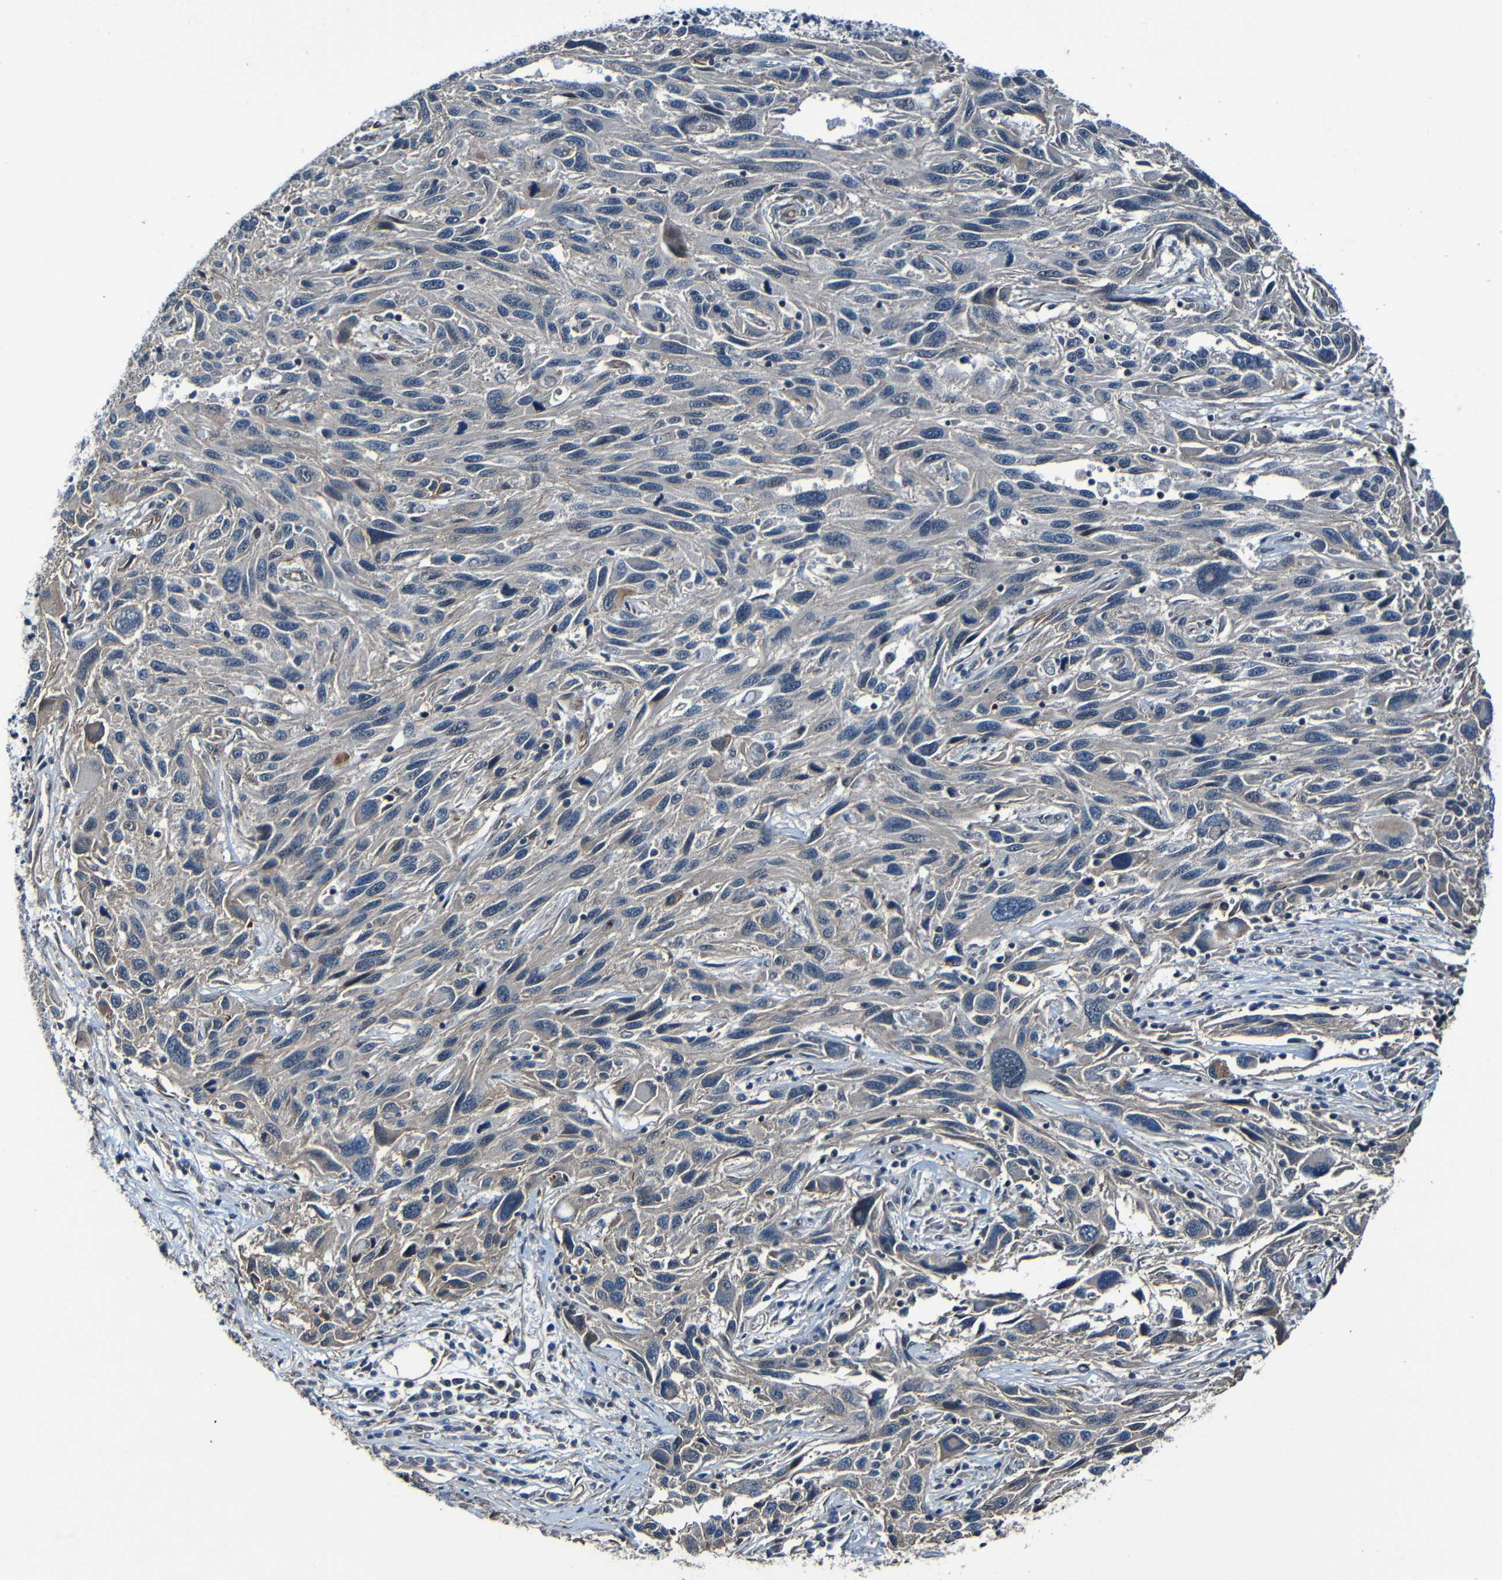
{"staining": {"intensity": "negative", "quantity": "none", "location": "none"}, "tissue": "melanoma", "cell_type": "Tumor cells", "image_type": "cancer", "snomed": [{"axis": "morphology", "description": "Malignant melanoma, NOS"}, {"axis": "topography", "description": "Skin"}], "caption": "An IHC histopathology image of malignant melanoma is shown. There is no staining in tumor cells of malignant melanoma.", "gene": "LGR5", "patient": {"sex": "male", "age": 53}}